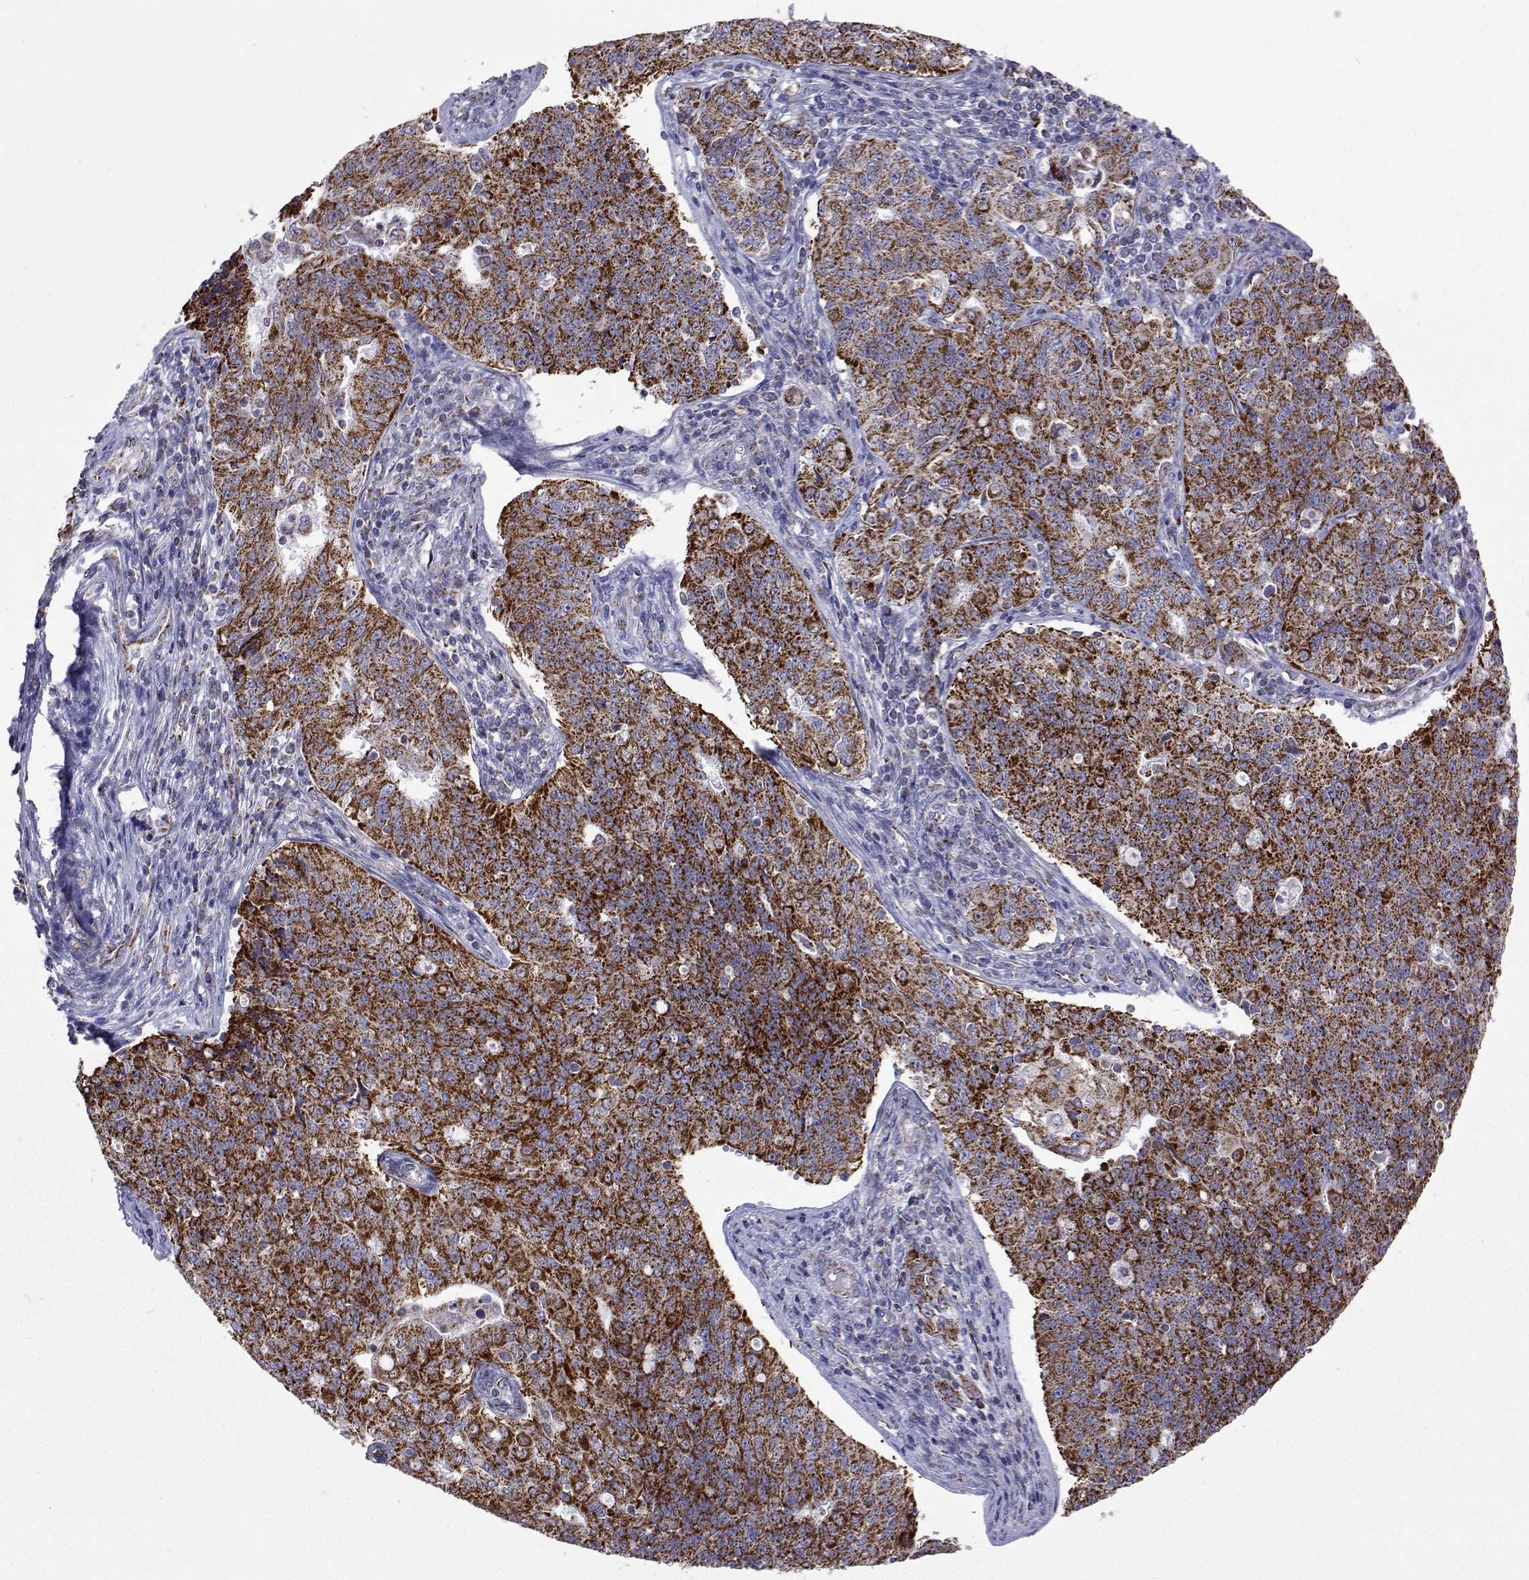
{"staining": {"intensity": "strong", "quantity": ">75%", "location": "cytoplasmic/membranous"}, "tissue": "endometrial cancer", "cell_type": "Tumor cells", "image_type": "cancer", "snomed": [{"axis": "morphology", "description": "Adenocarcinoma, NOS"}, {"axis": "topography", "description": "Endometrium"}], "caption": "A photomicrograph showing strong cytoplasmic/membranous staining in approximately >75% of tumor cells in endometrial cancer, as visualized by brown immunohistochemical staining.", "gene": "MCCC2", "patient": {"sex": "female", "age": 43}}